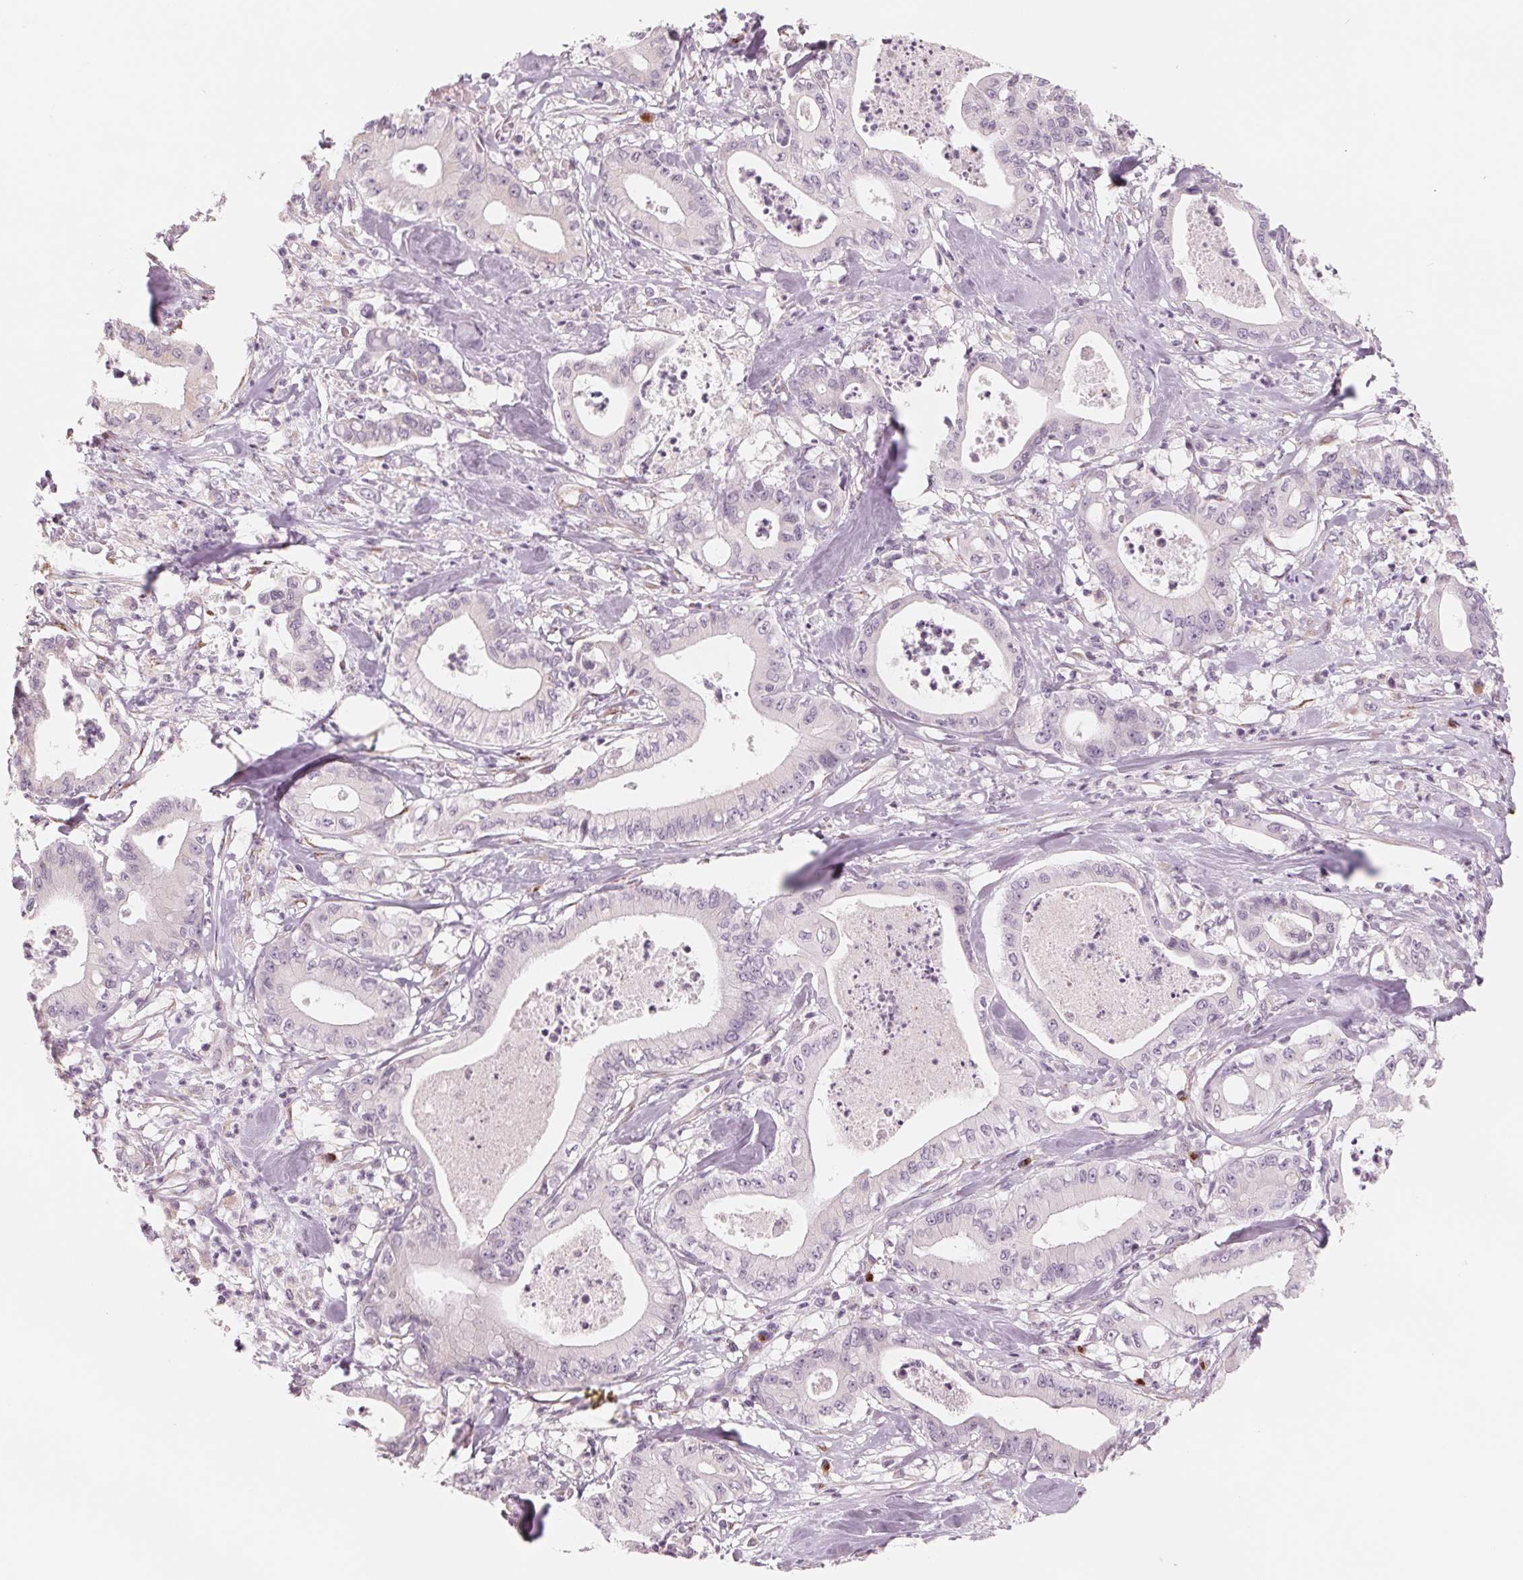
{"staining": {"intensity": "negative", "quantity": "none", "location": "none"}, "tissue": "pancreatic cancer", "cell_type": "Tumor cells", "image_type": "cancer", "snomed": [{"axis": "morphology", "description": "Adenocarcinoma, NOS"}, {"axis": "topography", "description": "Pancreas"}], "caption": "High power microscopy histopathology image of an IHC micrograph of pancreatic cancer (adenocarcinoma), revealing no significant staining in tumor cells.", "gene": "IL9R", "patient": {"sex": "male", "age": 71}}